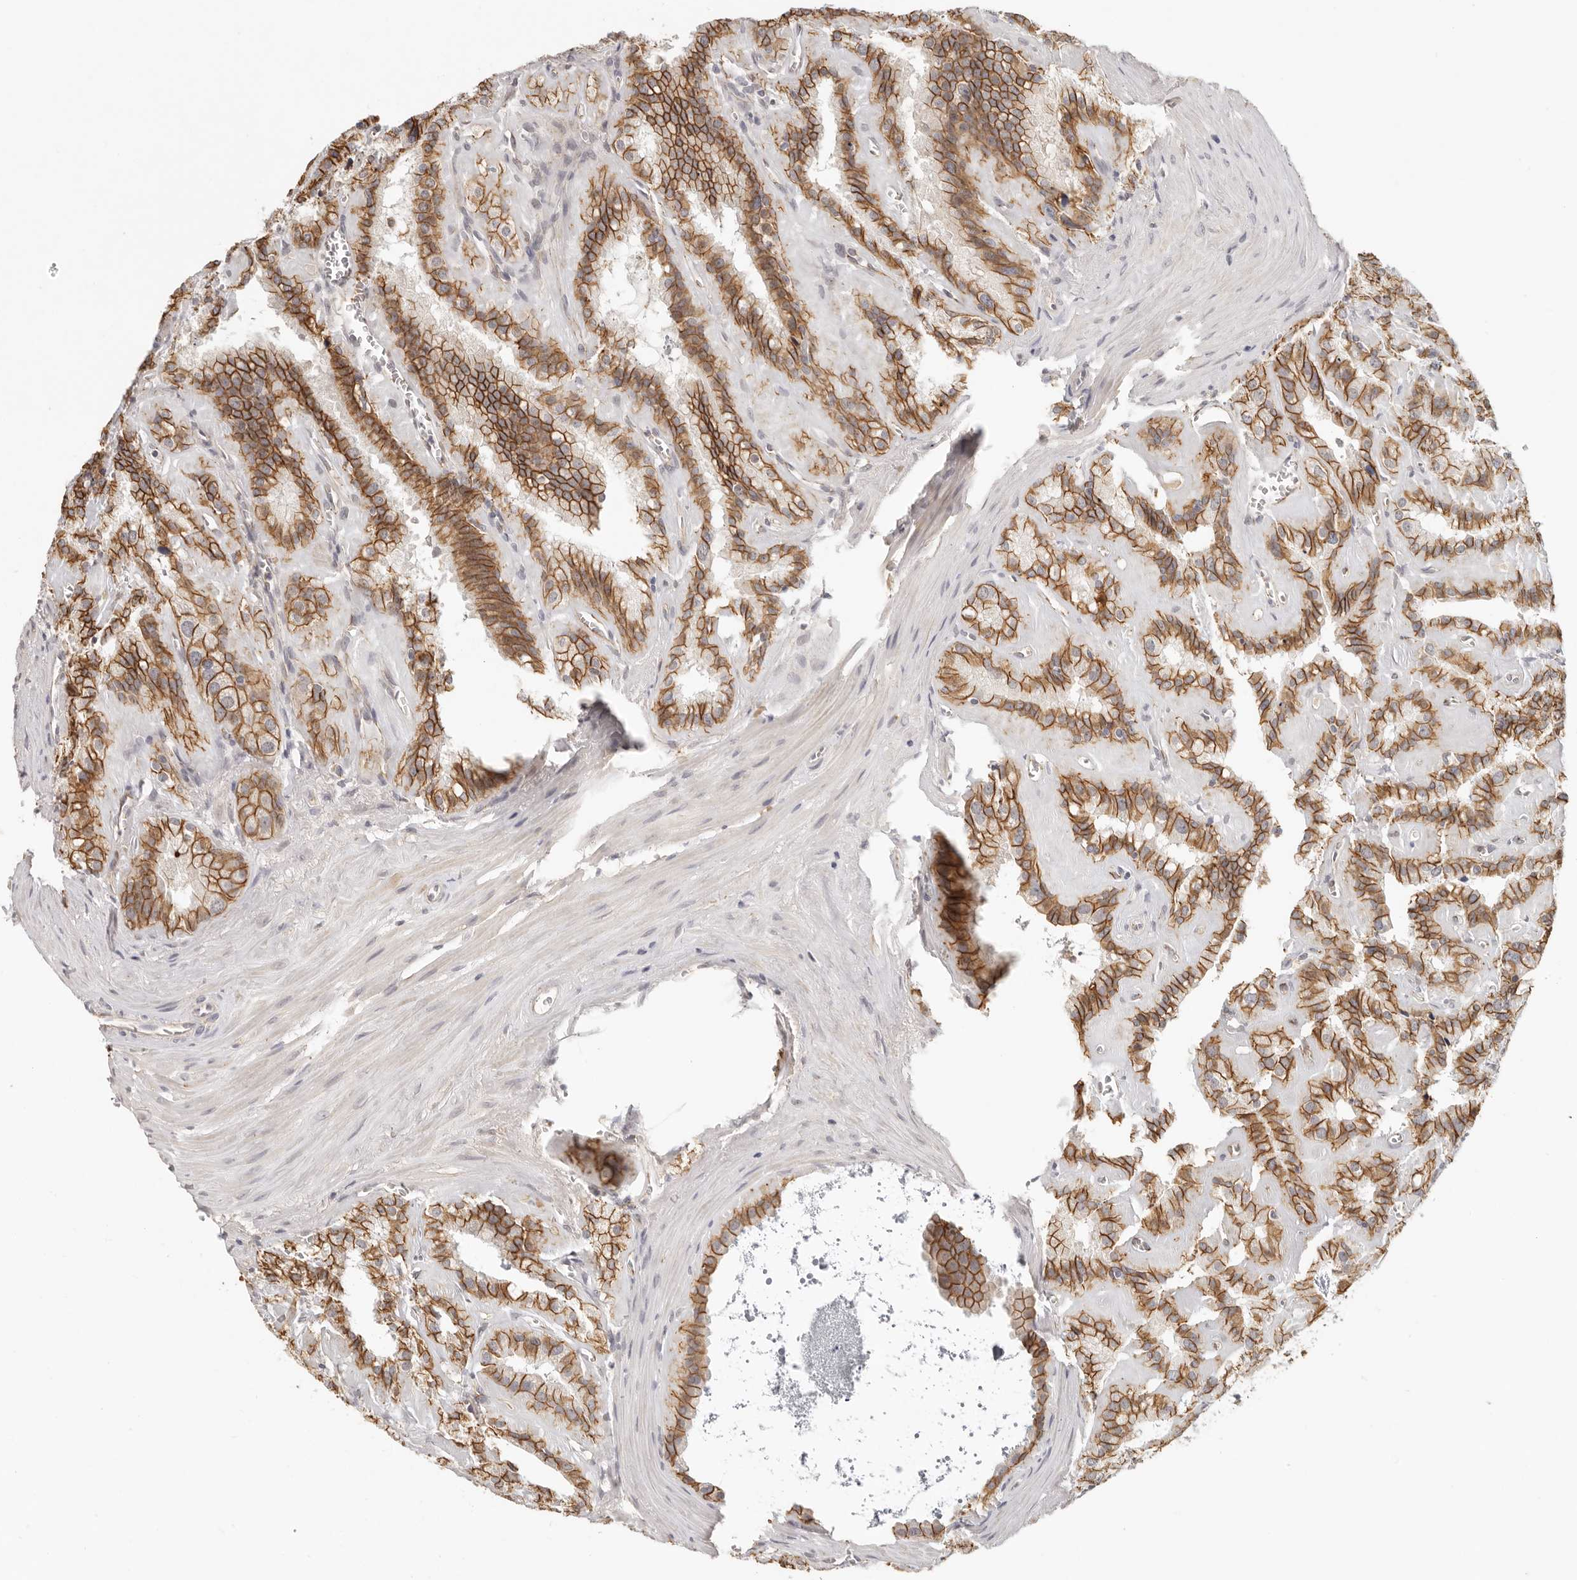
{"staining": {"intensity": "strong", "quantity": ">75%", "location": "cytoplasmic/membranous"}, "tissue": "seminal vesicle", "cell_type": "Glandular cells", "image_type": "normal", "snomed": [{"axis": "morphology", "description": "Normal tissue, NOS"}, {"axis": "topography", "description": "Prostate"}, {"axis": "topography", "description": "Seminal veicle"}], "caption": "IHC staining of unremarkable seminal vesicle, which exhibits high levels of strong cytoplasmic/membranous expression in about >75% of glandular cells indicating strong cytoplasmic/membranous protein staining. The staining was performed using DAB (3,3'-diaminobenzidine) (brown) for protein detection and nuclei were counterstained in hematoxylin (blue).", "gene": "ANXA9", "patient": {"sex": "male", "age": 59}}